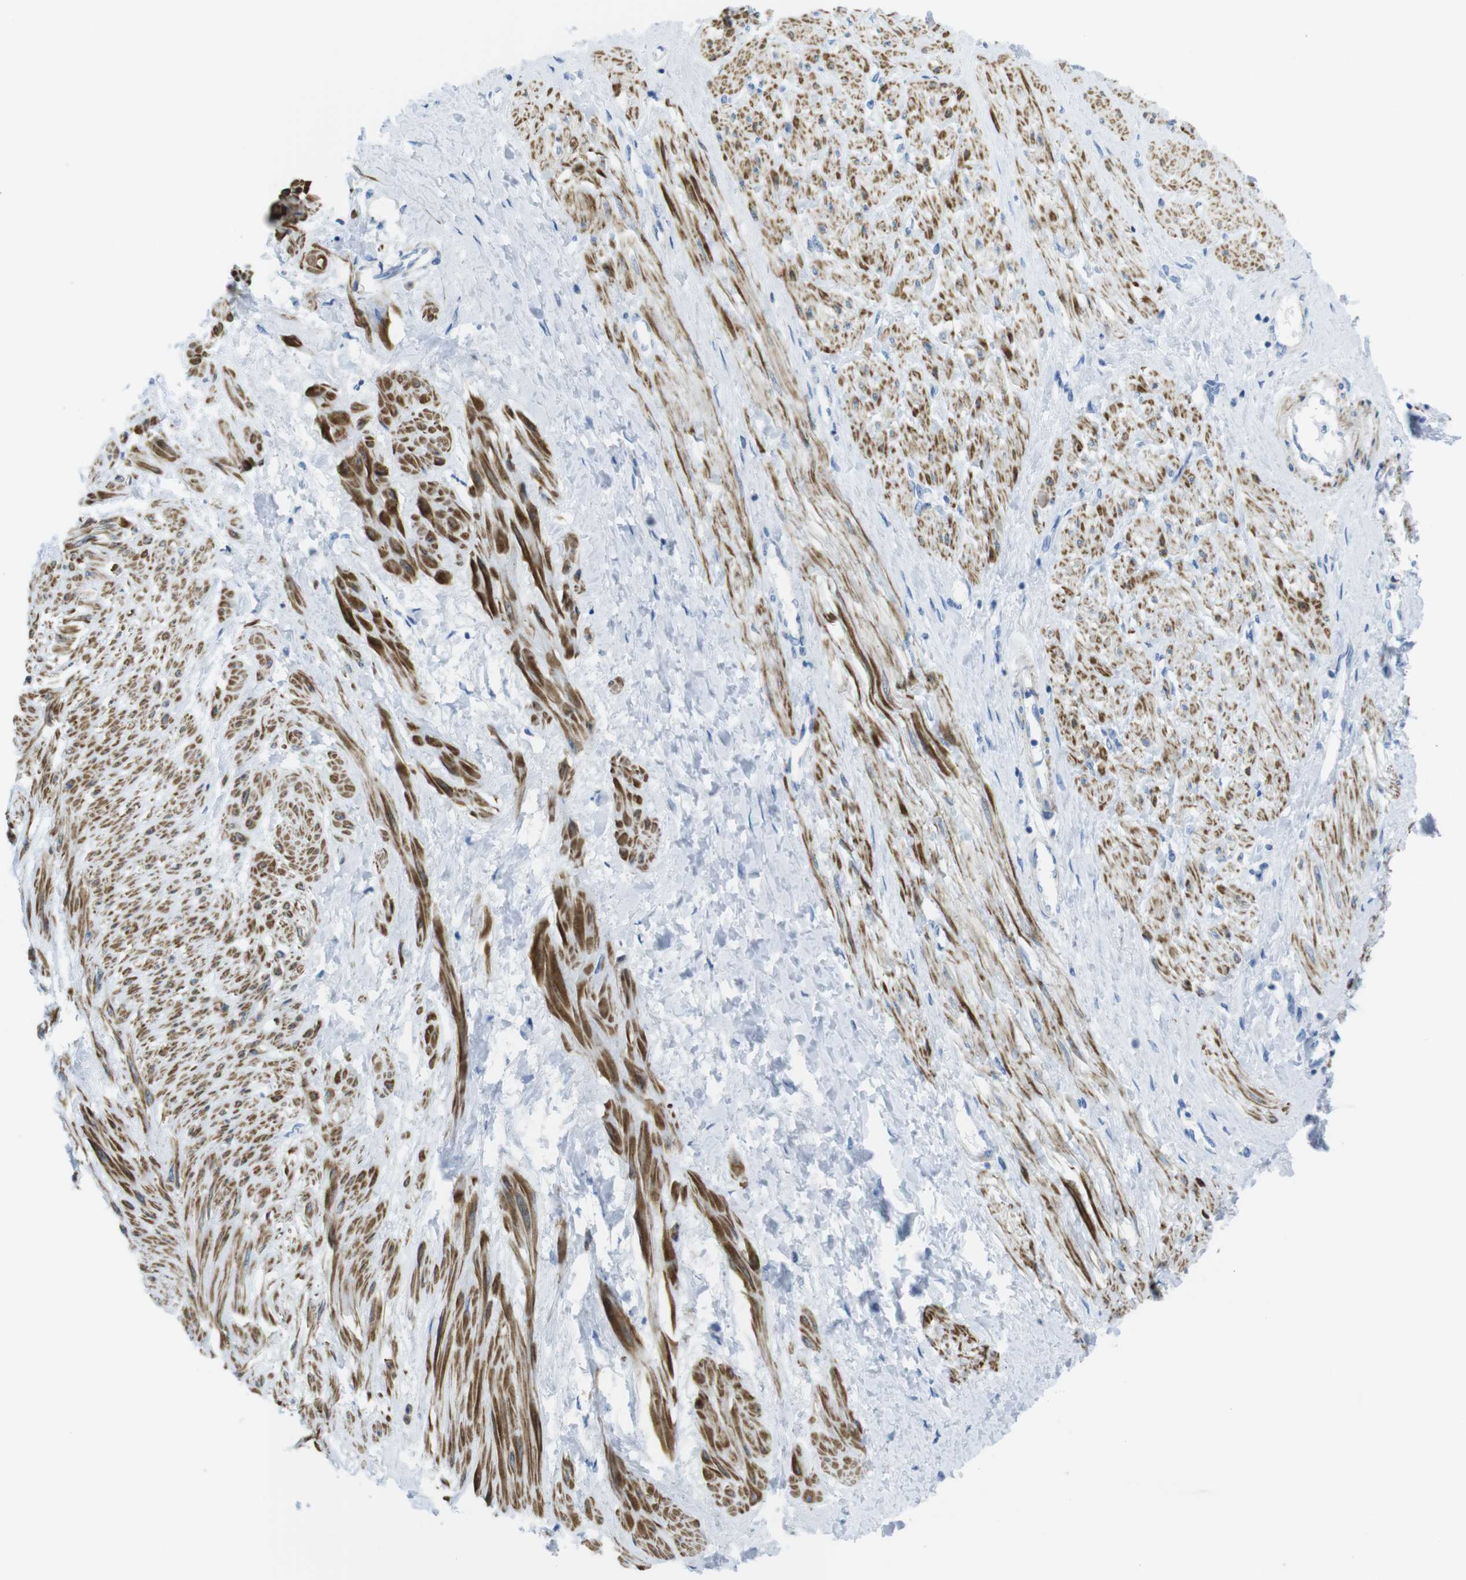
{"staining": {"intensity": "moderate", "quantity": ">75%", "location": "cytoplasmic/membranous"}, "tissue": "smooth muscle", "cell_type": "Smooth muscle cells", "image_type": "normal", "snomed": [{"axis": "morphology", "description": "Normal tissue, NOS"}, {"axis": "topography", "description": "Smooth muscle"}, {"axis": "topography", "description": "Uterus"}], "caption": "The image demonstrates immunohistochemical staining of benign smooth muscle. There is moderate cytoplasmic/membranous expression is seen in about >75% of smooth muscle cells. (IHC, brightfield microscopy, high magnification).", "gene": "ASIC5", "patient": {"sex": "female", "age": 39}}